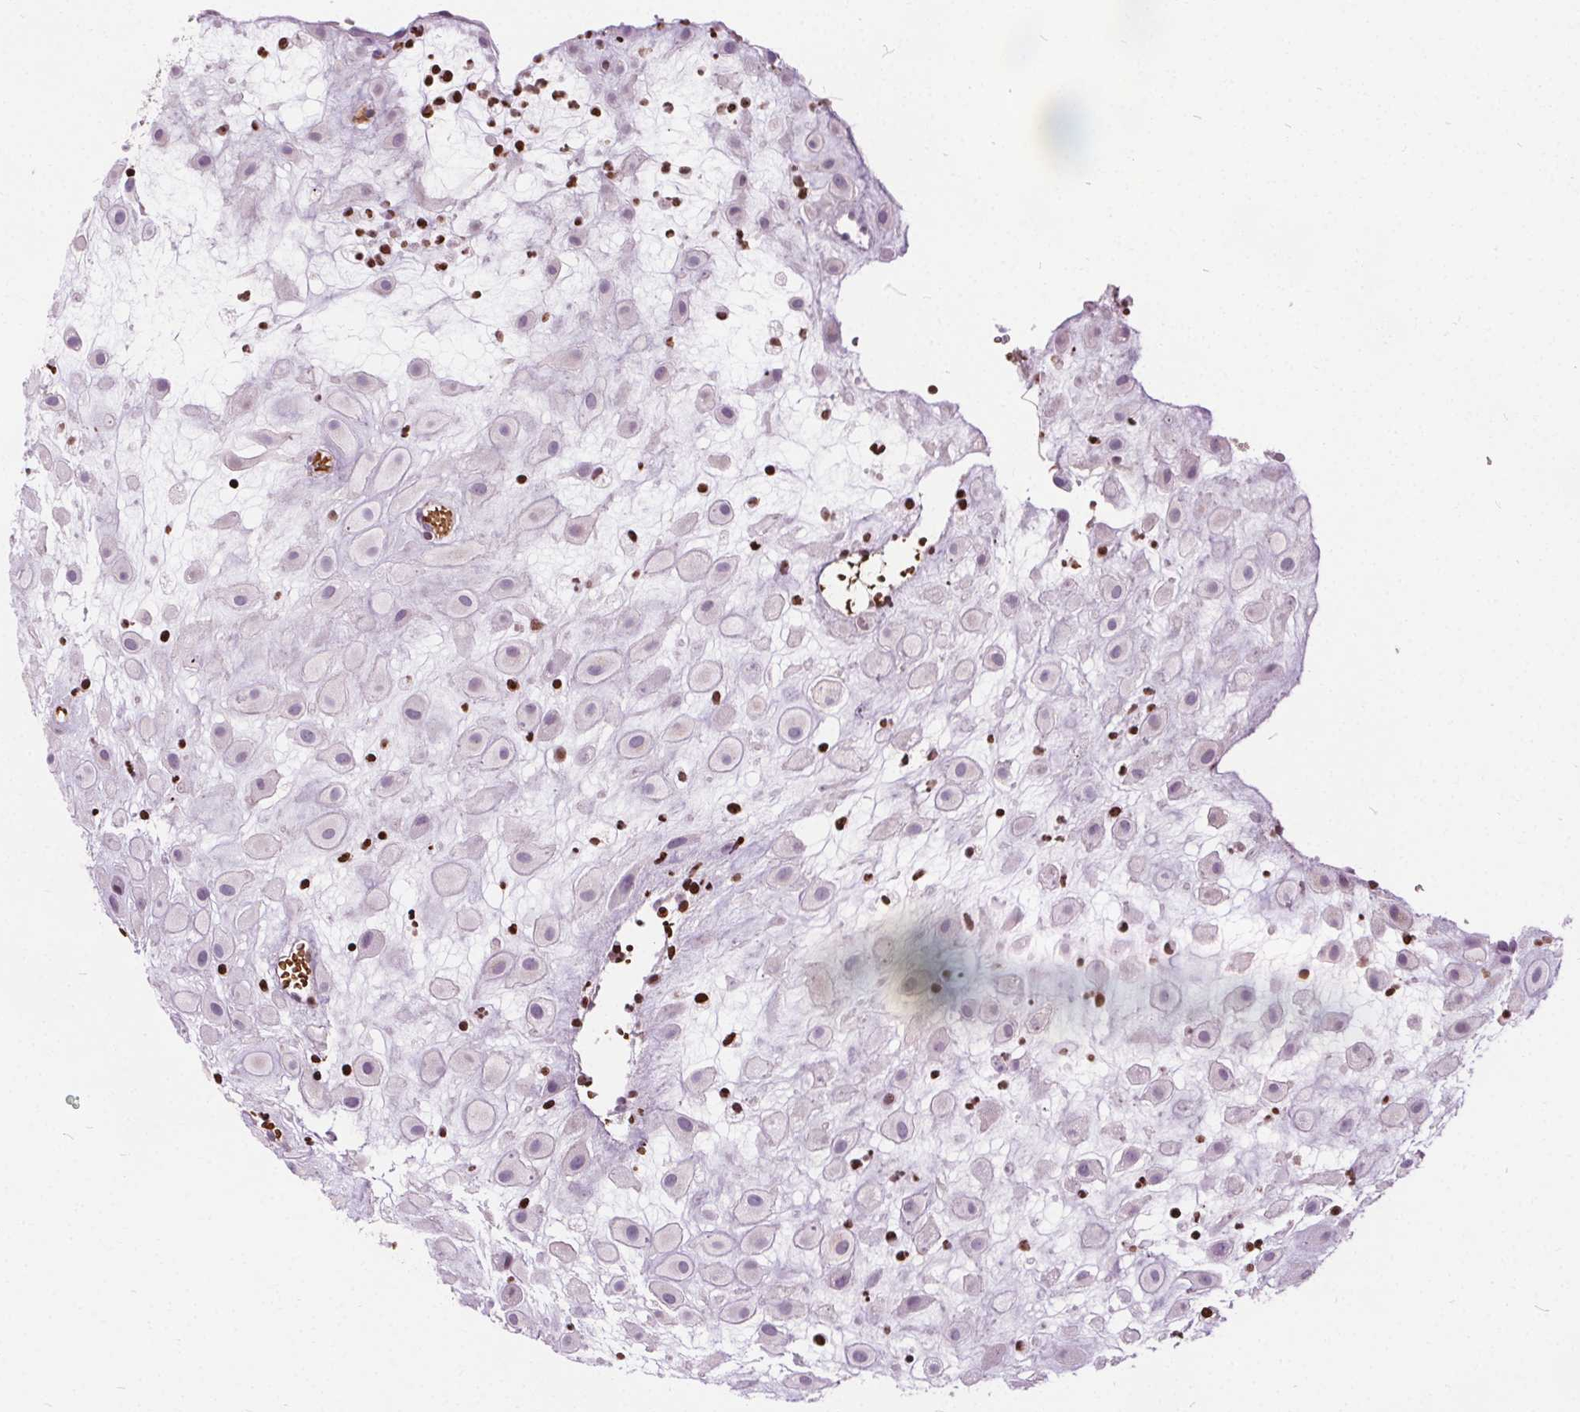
{"staining": {"intensity": "negative", "quantity": "none", "location": "none"}, "tissue": "placenta", "cell_type": "Decidual cells", "image_type": "normal", "snomed": [{"axis": "morphology", "description": "Normal tissue, NOS"}, {"axis": "topography", "description": "Placenta"}], "caption": "IHC photomicrograph of benign placenta: placenta stained with DAB displays no significant protein positivity in decidual cells.", "gene": "ISLR2", "patient": {"sex": "female", "age": 24}}